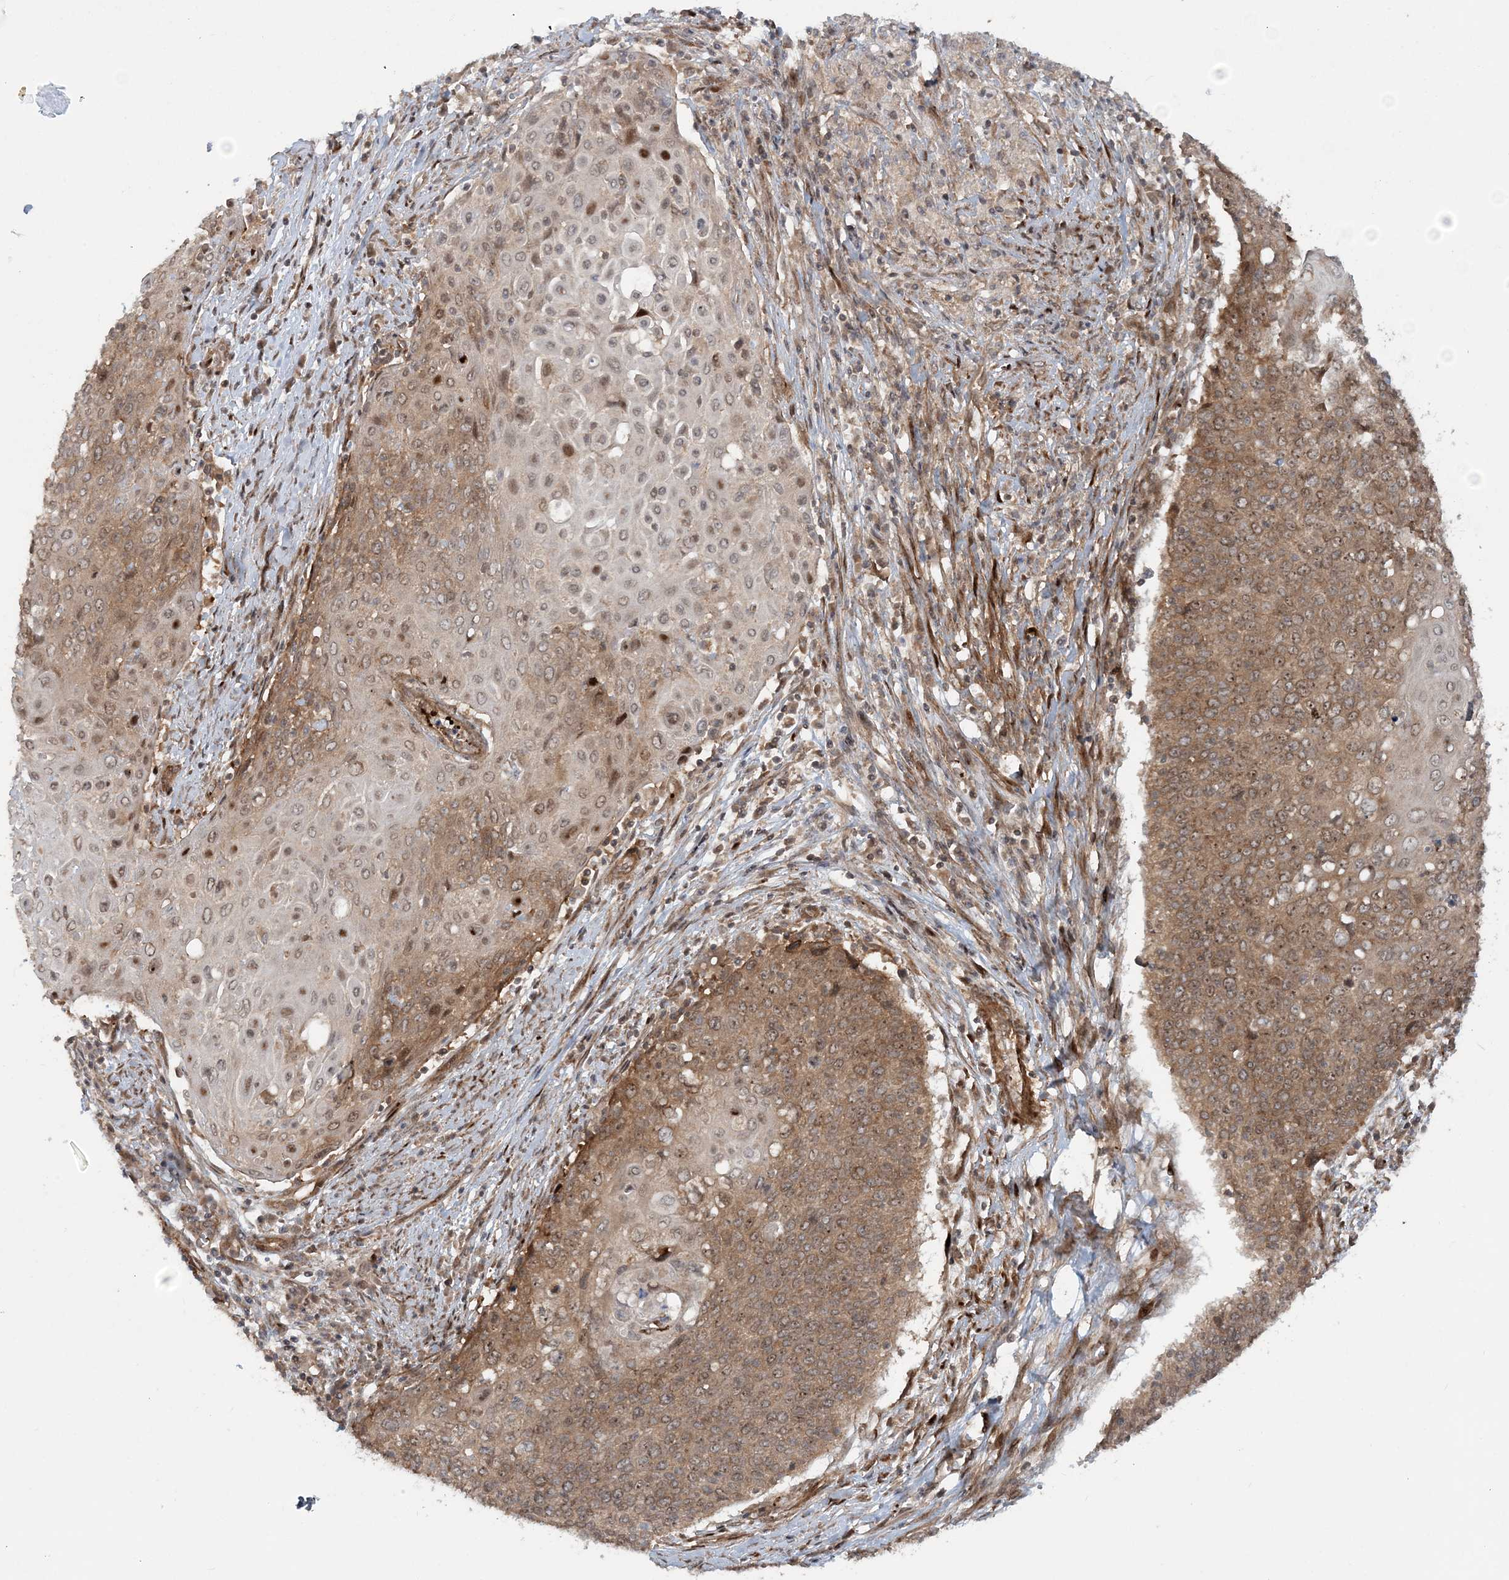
{"staining": {"intensity": "moderate", "quantity": ">75%", "location": "cytoplasmic/membranous,nuclear"}, "tissue": "cervical cancer", "cell_type": "Tumor cells", "image_type": "cancer", "snomed": [{"axis": "morphology", "description": "Squamous cell carcinoma, NOS"}, {"axis": "topography", "description": "Cervix"}], "caption": "Protein staining by IHC exhibits moderate cytoplasmic/membranous and nuclear positivity in approximately >75% of tumor cells in cervical cancer. (brown staining indicates protein expression, while blue staining denotes nuclei).", "gene": "GEMIN5", "patient": {"sex": "female", "age": 39}}